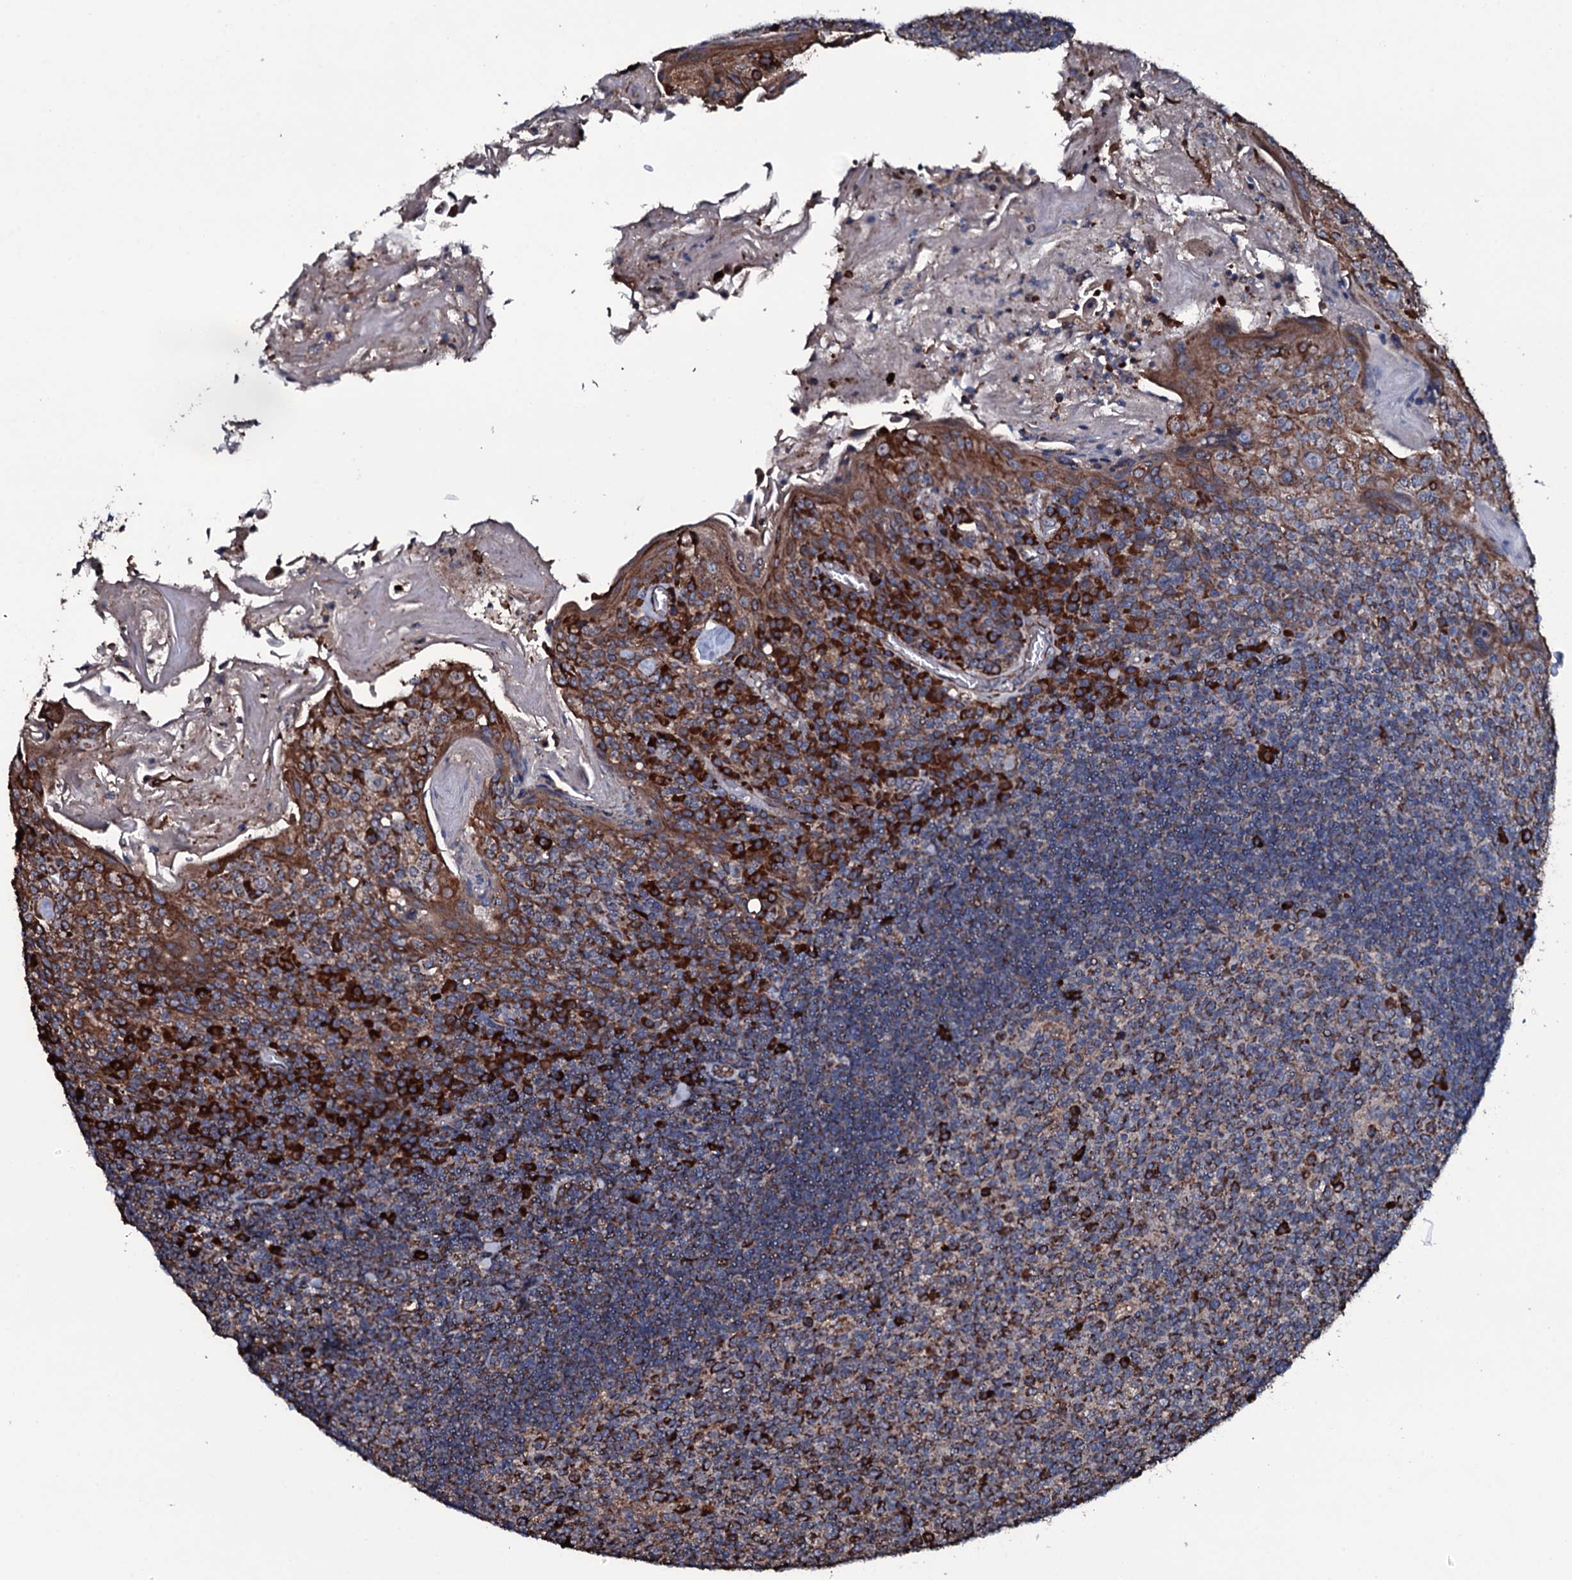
{"staining": {"intensity": "strong", "quantity": "<25%", "location": "cytoplasmic/membranous"}, "tissue": "tonsil", "cell_type": "Germinal center cells", "image_type": "normal", "snomed": [{"axis": "morphology", "description": "Normal tissue, NOS"}, {"axis": "topography", "description": "Tonsil"}], "caption": "DAB immunohistochemical staining of benign tonsil exhibits strong cytoplasmic/membranous protein expression in approximately <25% of germinal center cells.", "gene": "RAB12", "patient": {"sex": "female", "age": 10}}